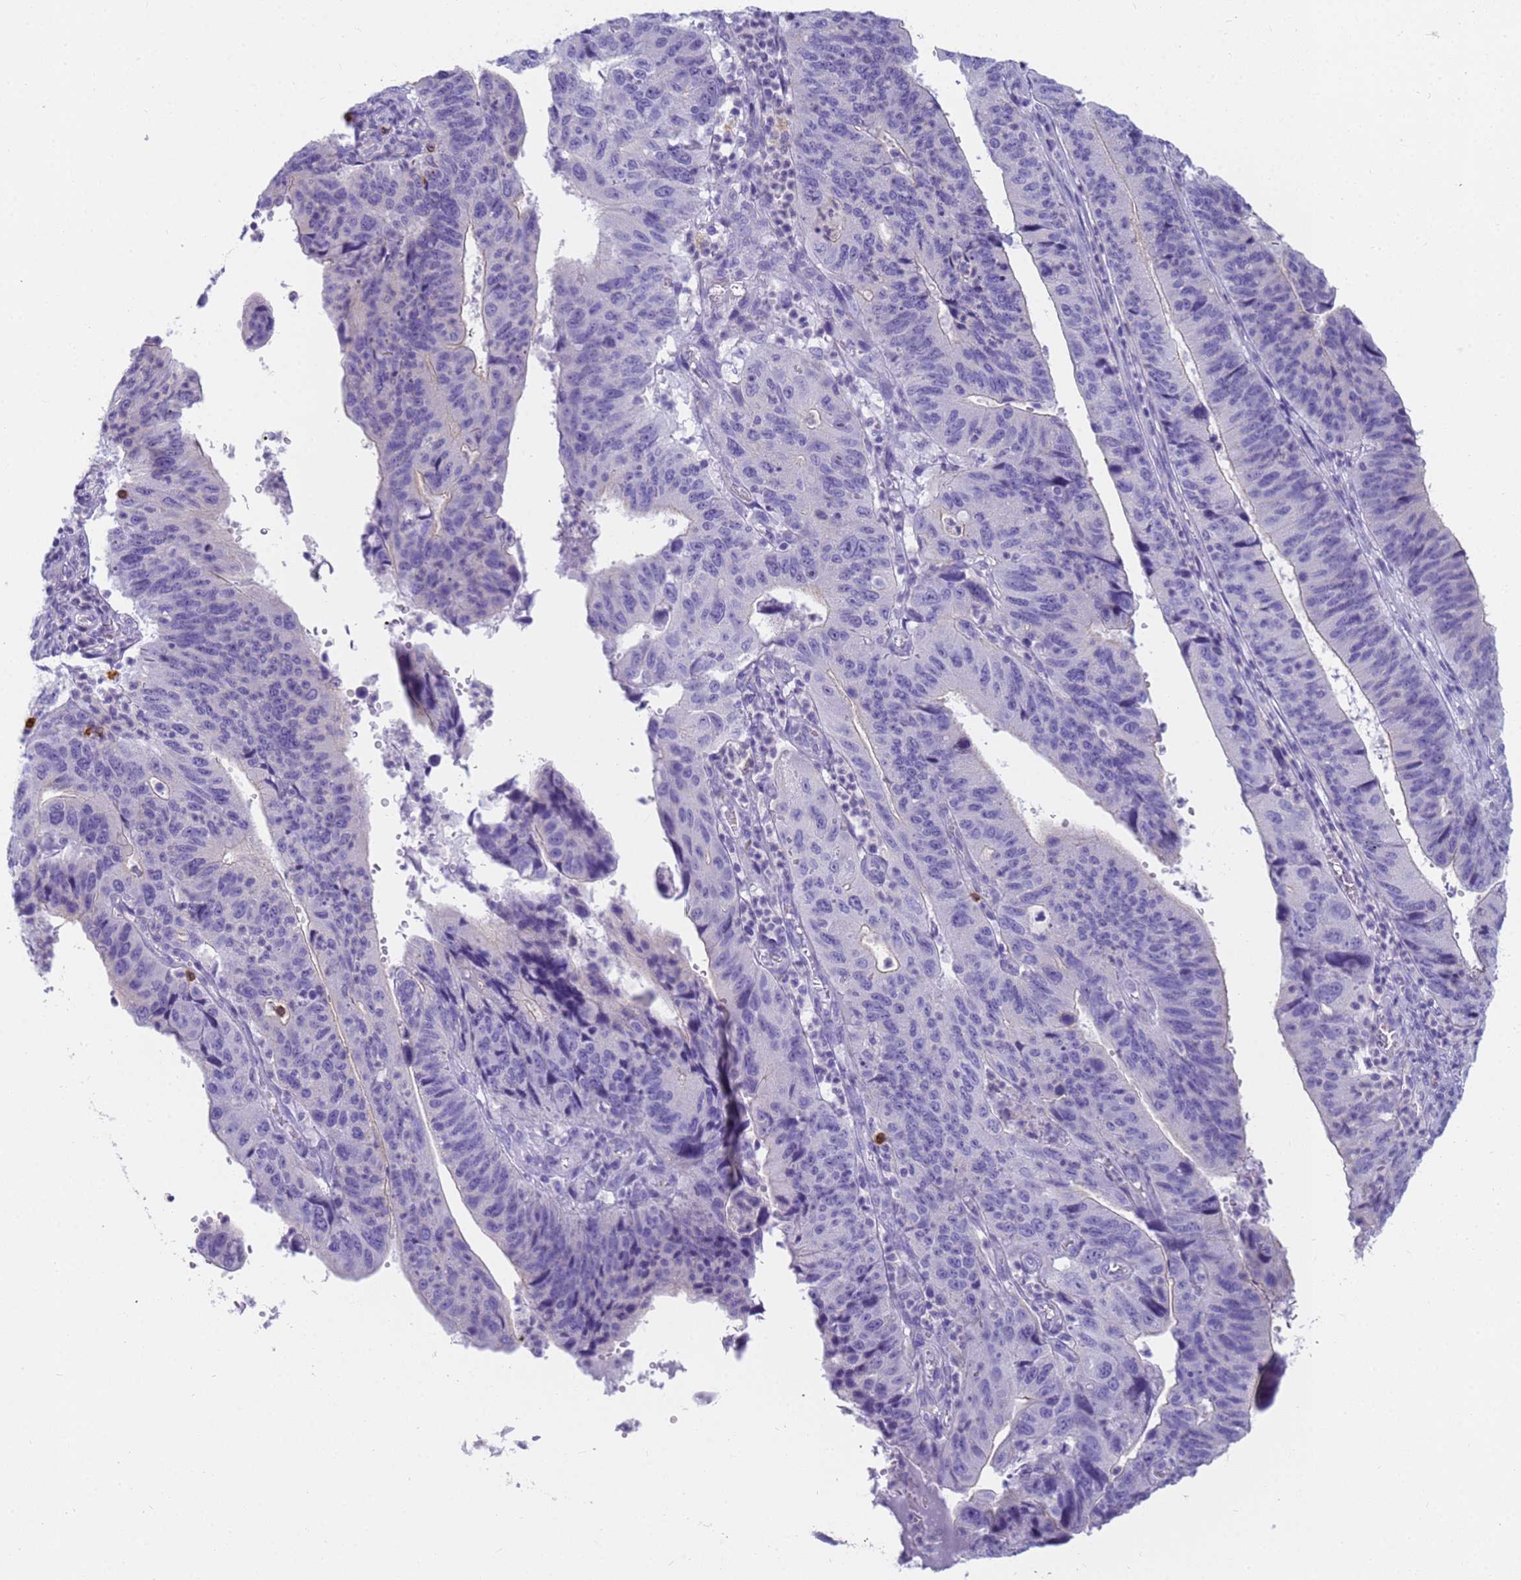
{"staining": {"intensity": "negative", "quantity": "none", "location": "none"}, "tissue": "stomach cancer", "cell_type": "Tumor cells", "image_type": "cancer", "snomed": [{"axis": "morphology", "description": "Adenocarcinoma, NOS"}, {"axis": "topography", "description": "Stomach"}], "caption": "The image exhibits no significant staining in tumor cells of stomach cancer.", "gene": "RNASE2", "patient": {"sex": "male", "age": 59}}